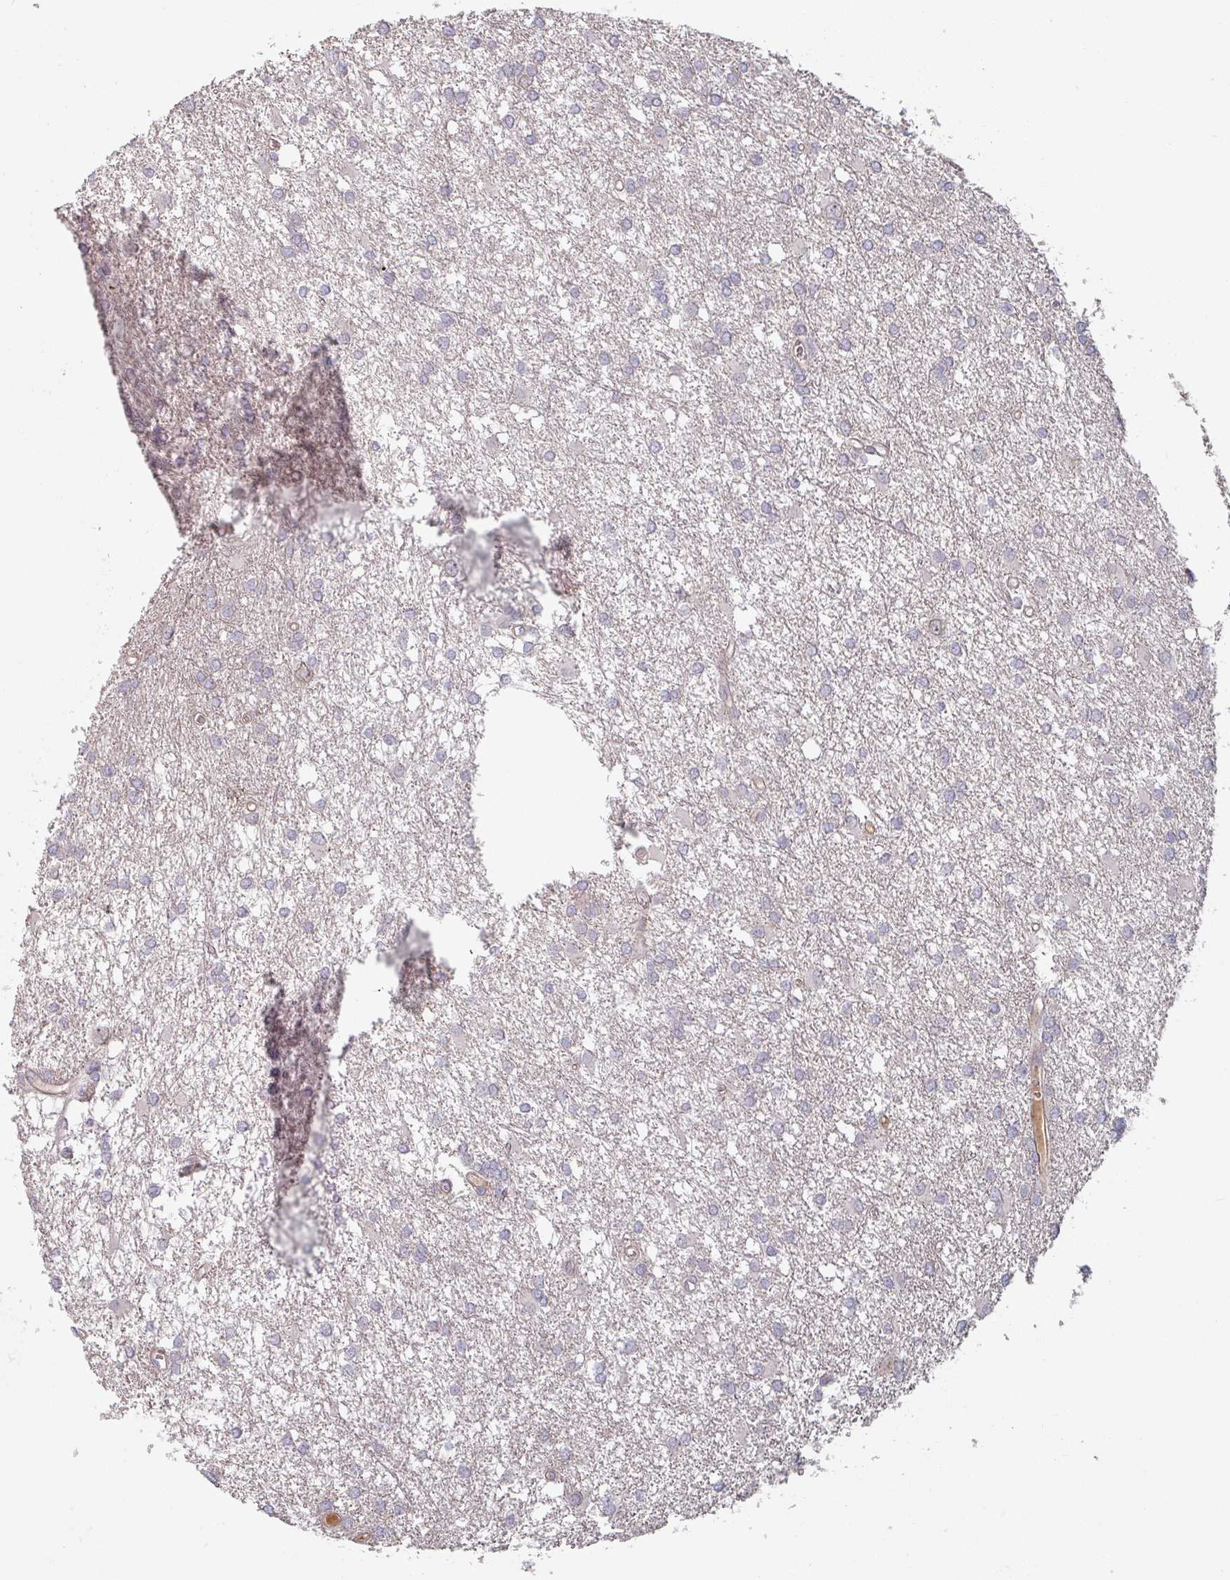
{"staining": {"intensity": "negative", "quantity": "none", "location": "none"}, "tissue": "glioma", "cell_type": "Tumor cells", "image_type": "cancer", "snomed": [{"axis": "morphology", "description": "Glioma, malignant, High grade"}, {"axis": "topography", "description": "Brain"}], "caption": "Human malignant glioma (high-grade) stained for a protein using immunohistochemistry demonstrates no positivity in tumor cells.", "gene": "C4BPB", "patient": {"sex": "male", "age": 48}}